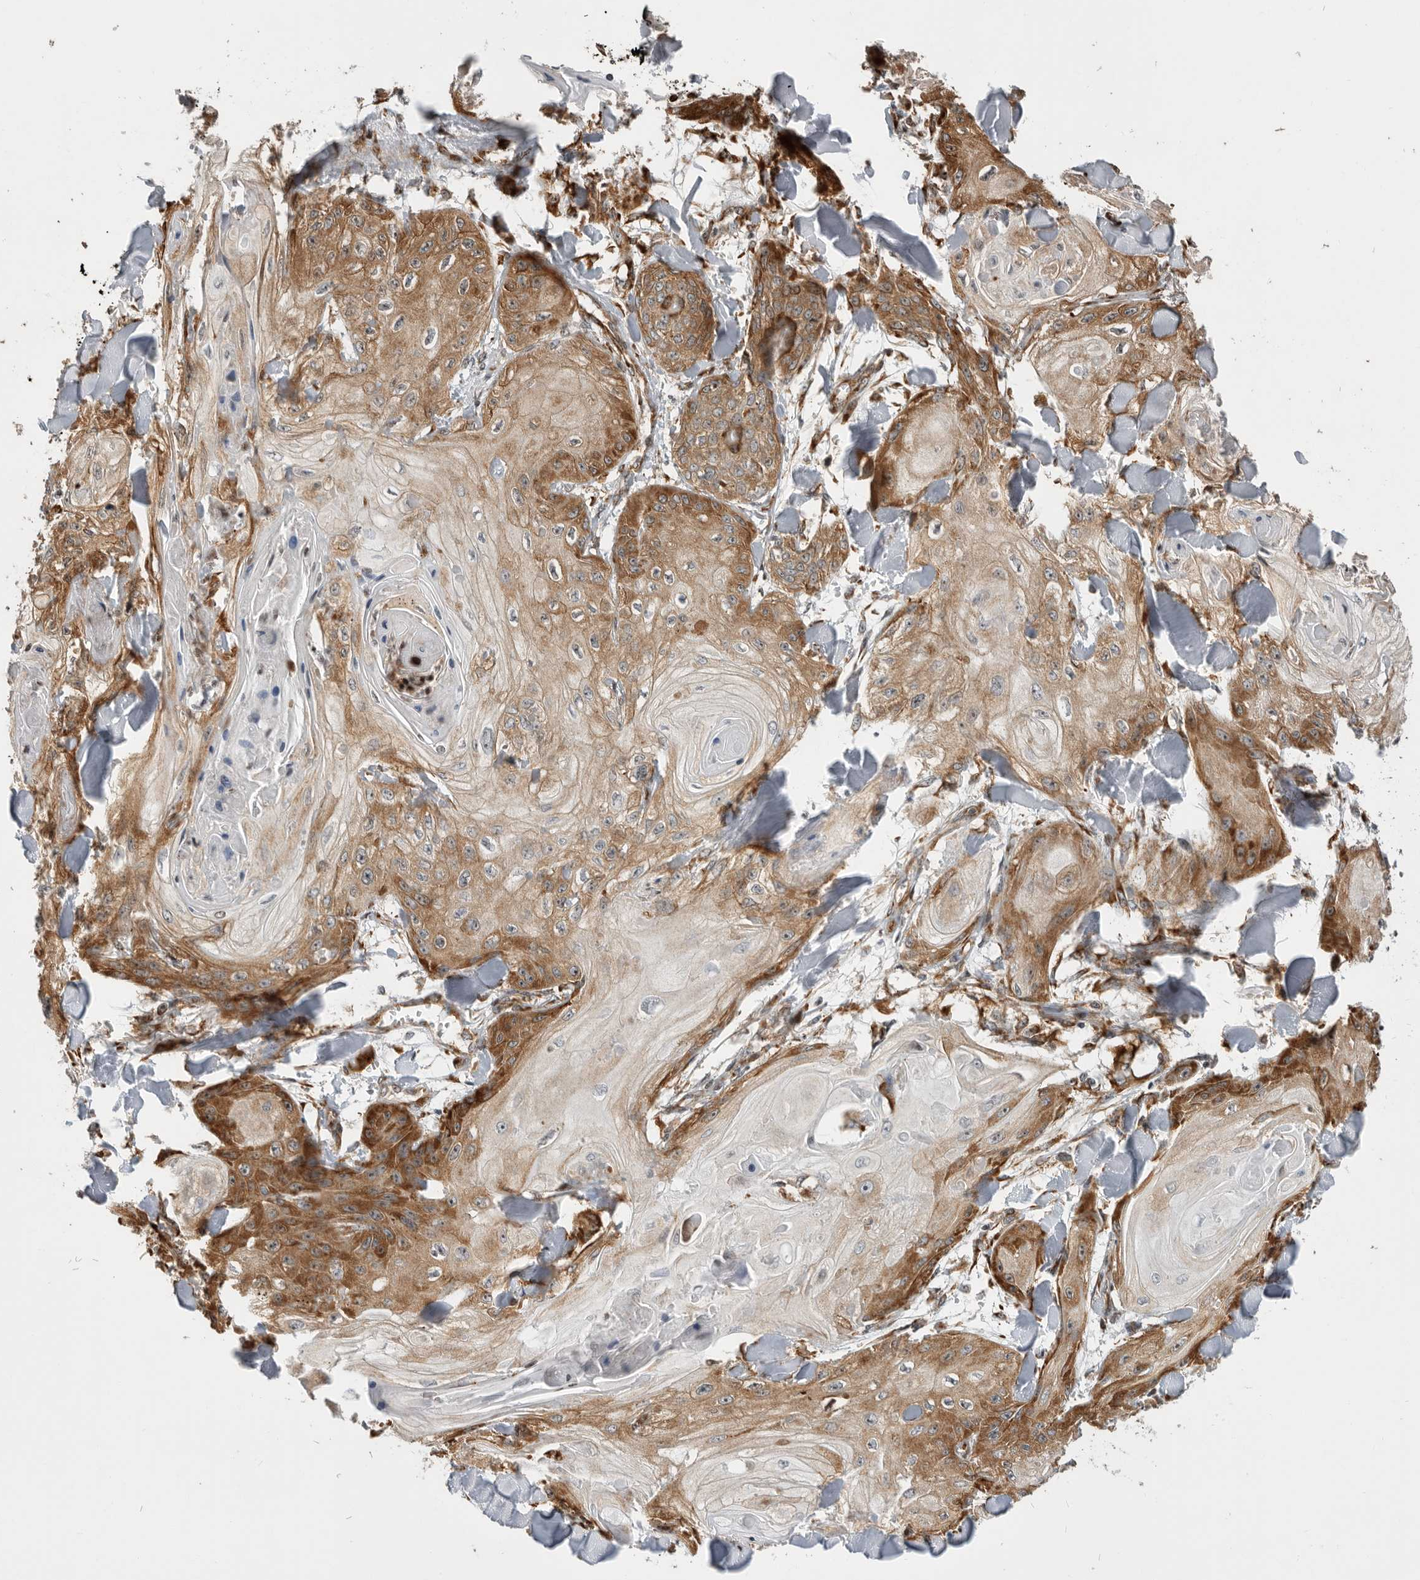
{"staining": {"intensity": "moderate", "quantity": ">75%", "location": "cytoplasmic/membranous"}, "tissue": "skin cancer", "cell_type": "Tumor cells", "image_type": "cancer", "snomed": [{"axis": "morphology", "description": "Squamous cell carcinoma, NOS"}, {"axis": "topography", "description": "Skin"}], "caption": "DAB immunohistochemical staining of skin cancer demonstrates moderate cytoplasmic/membranous protein expression in about >75% of tumor cells.", "gene": "FZD3", "patient": {"sex": "male", "age": 74}}